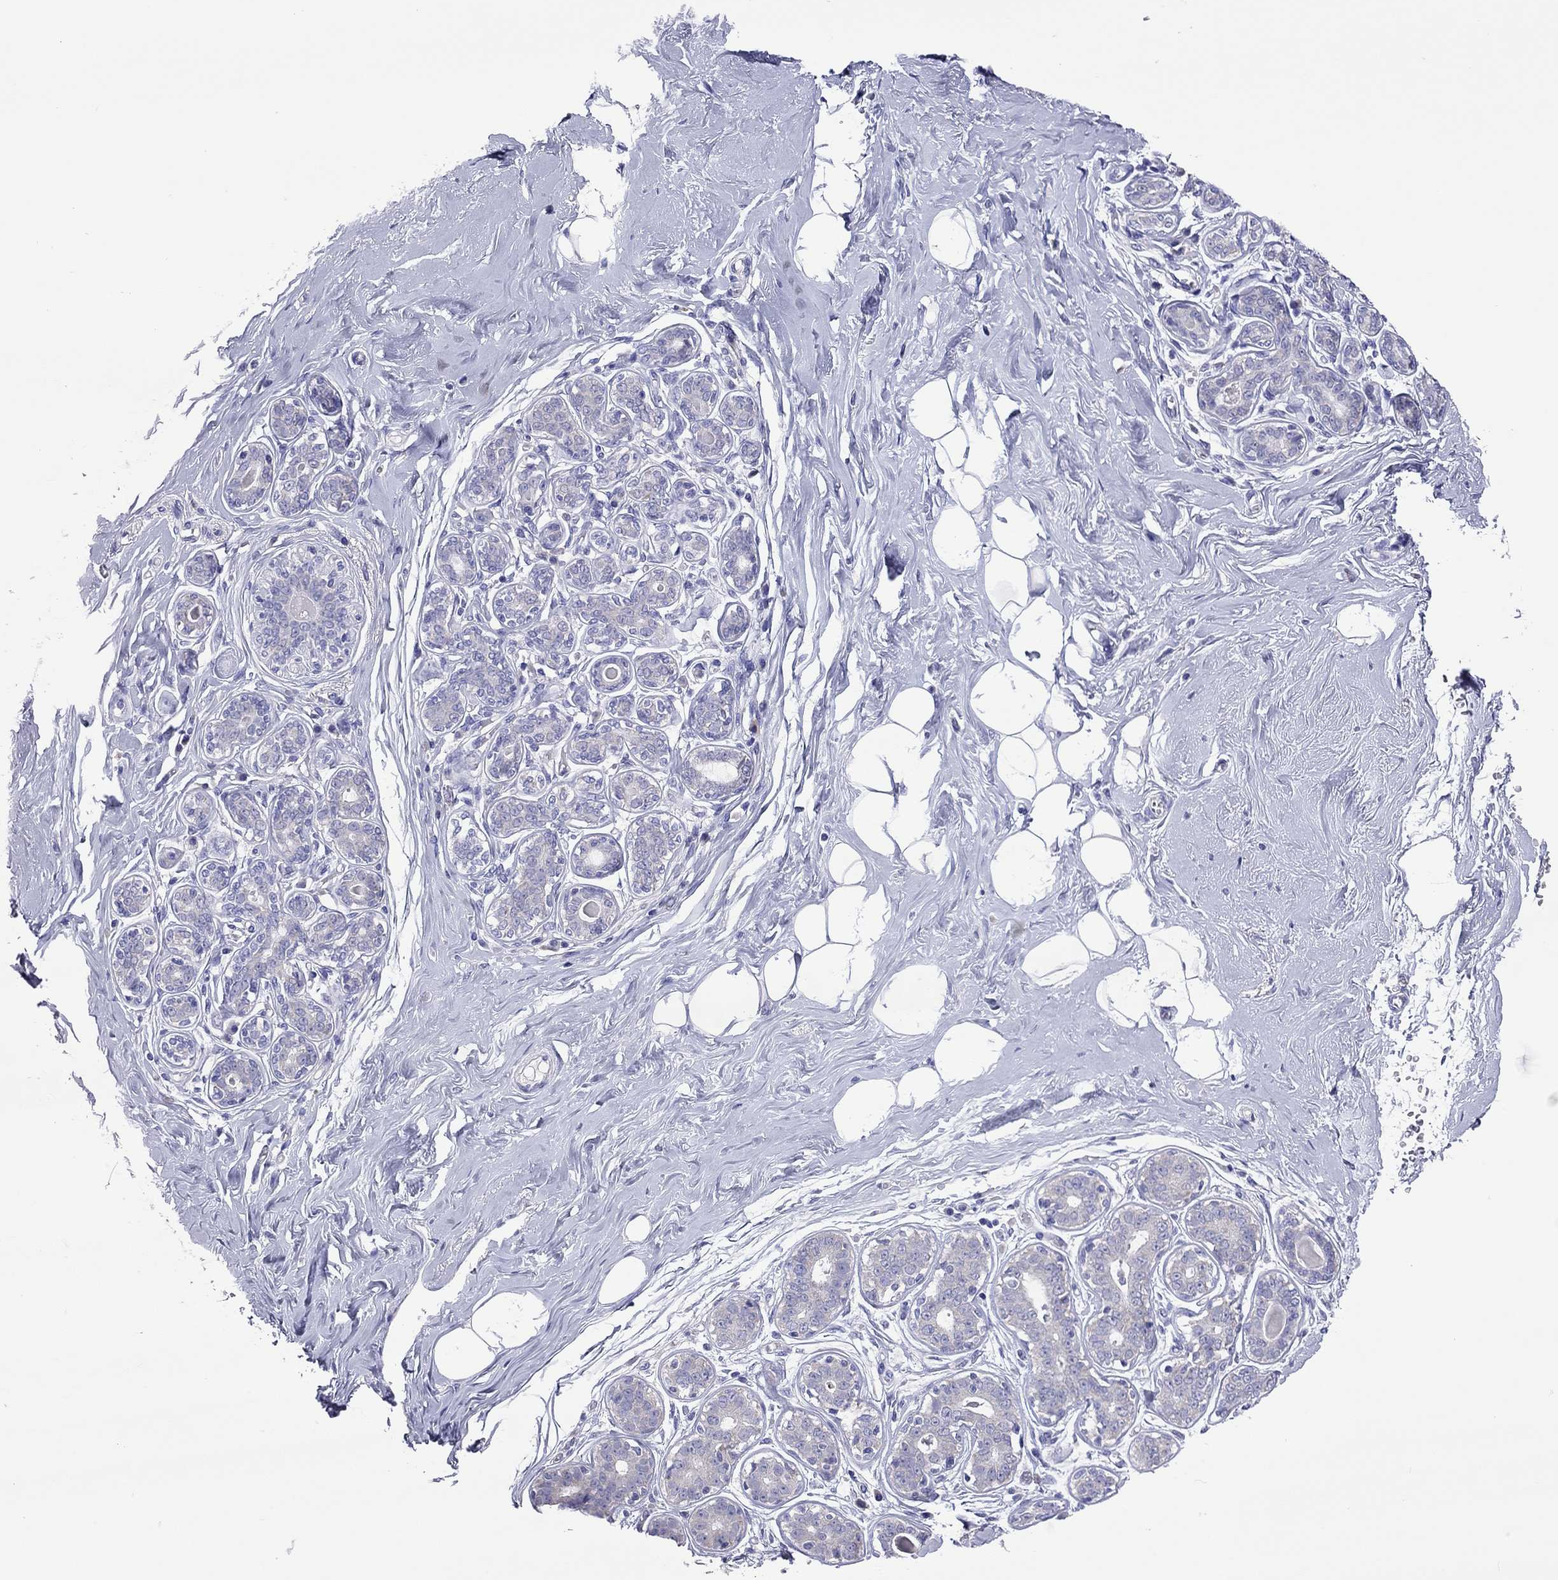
{"staining": {"intensity": "negative", "quantity": "none", "location": "none"}, "tissue": "breast", "cell_type": "Adipocytes", "image_type": "normal", "snomed": [{"axis": "morphology", "description": "Normal tissue, NOS"}, {"axis": "topography", "description": "Skin"}, {"axis": "topography", "description": "Breast"}], "caption": "Immunohistochemistry of normal human breast reveals no staining in adipocytes. (Stains: DAB immunohistochemistry with hematoxylin counter stain, Microscopy: brightfield microscopy at high magnification).", "gene": "COL9A1", "patient": {"sex": "female", "age": 43}}